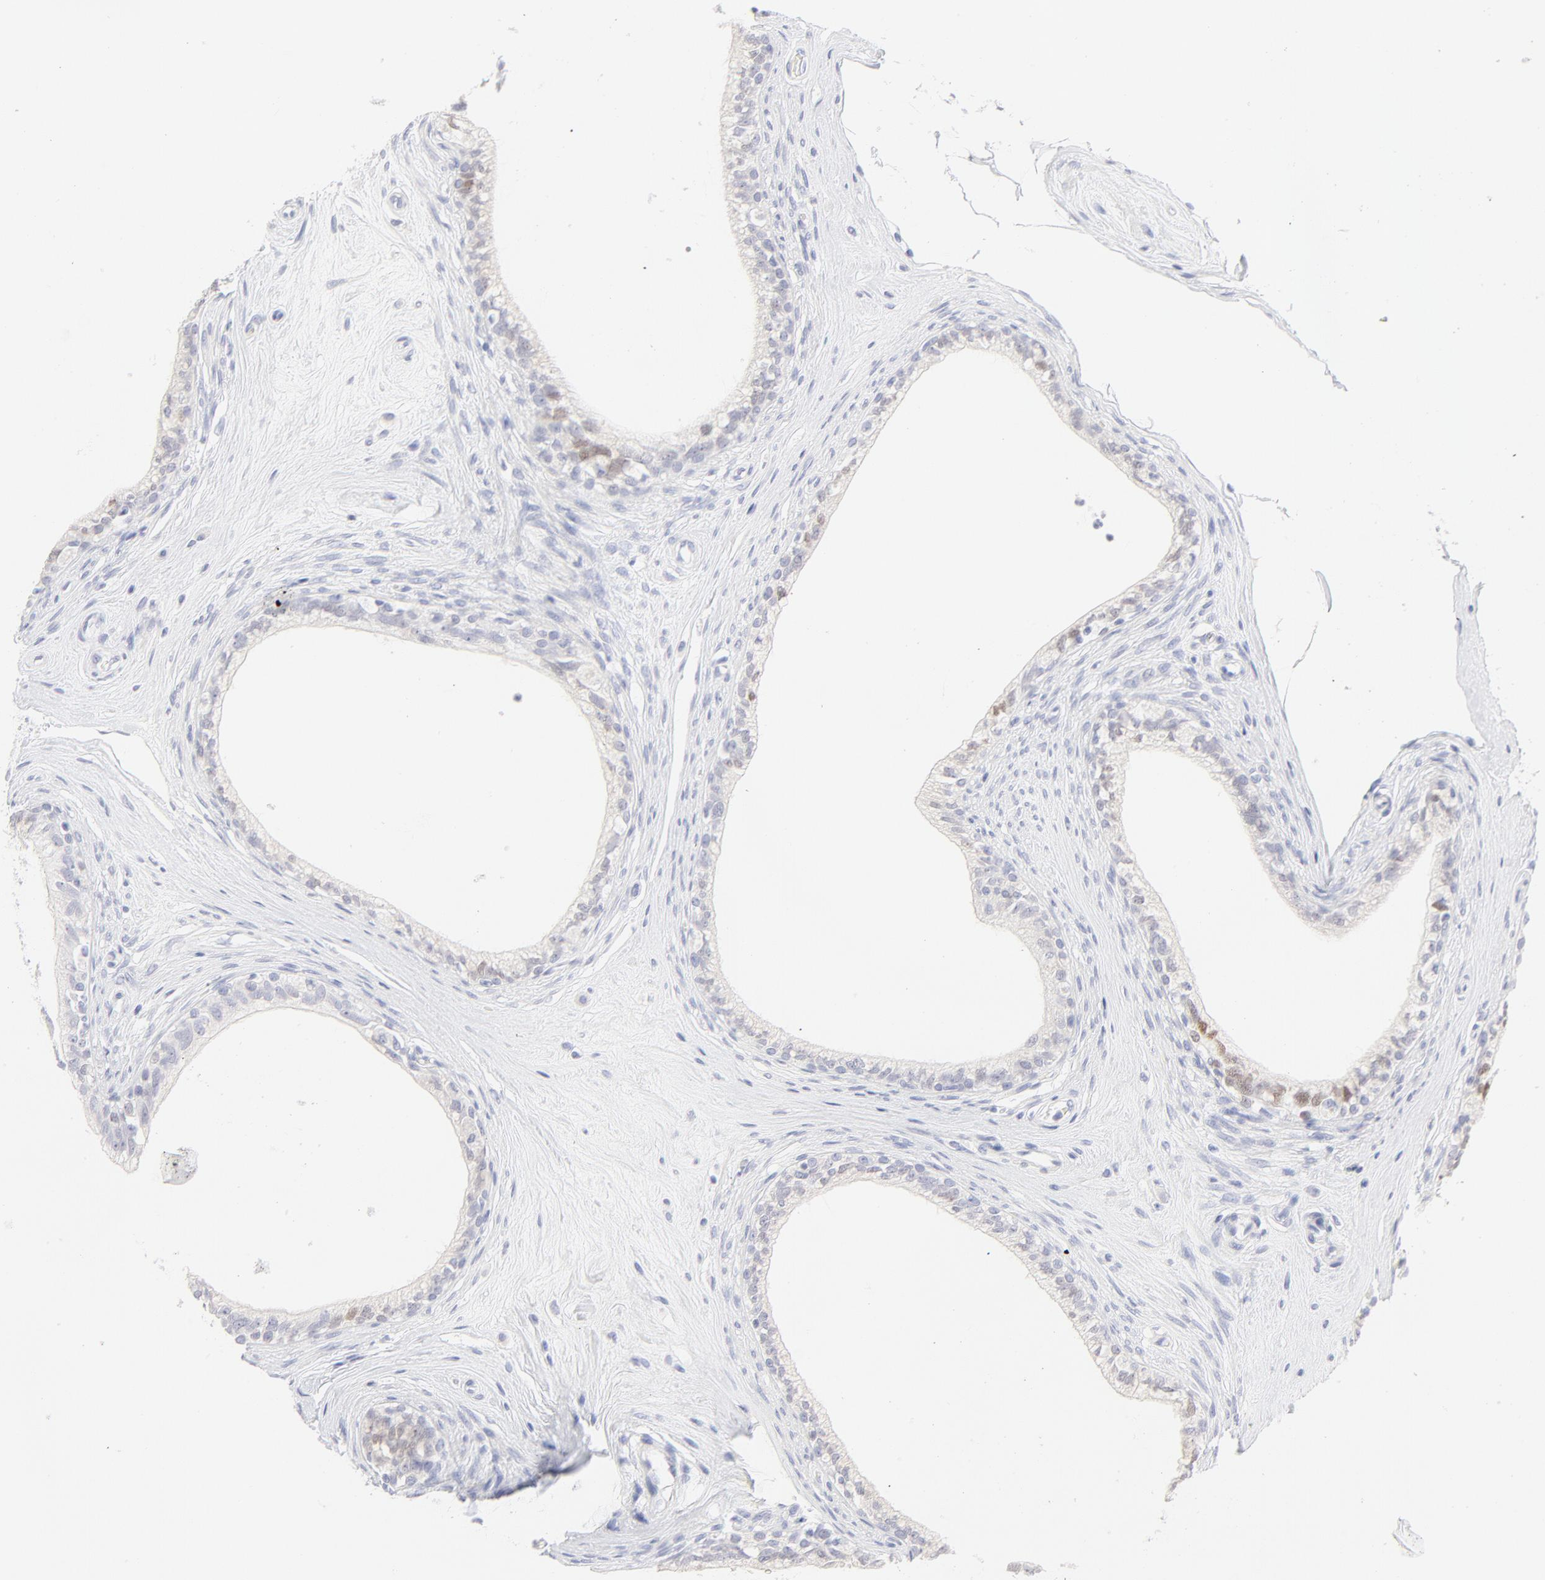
{"staining": {"intensity": "weak", "quantity": "<25%", "location": "nuclear"}, "tissue": "epididymis", "cell_type": "Glandular cells", "image_type": "normal", "snomed": [{"axis": "morphology", "description": "Normal tissue, NOS"}, {"axis": "morphology", "description": "Inflammation, NOS"}, {"axis": "topography", "description": "Epididymis"}], "caption": "Glandular cells are negative for protein expression in normal human epididymis. The staining is performed using DAB brown chromogen with nuclei counter-stained in using hematoxylin.", "gene": "ELF3", "patient": {"sex": "male", "age": 84}}